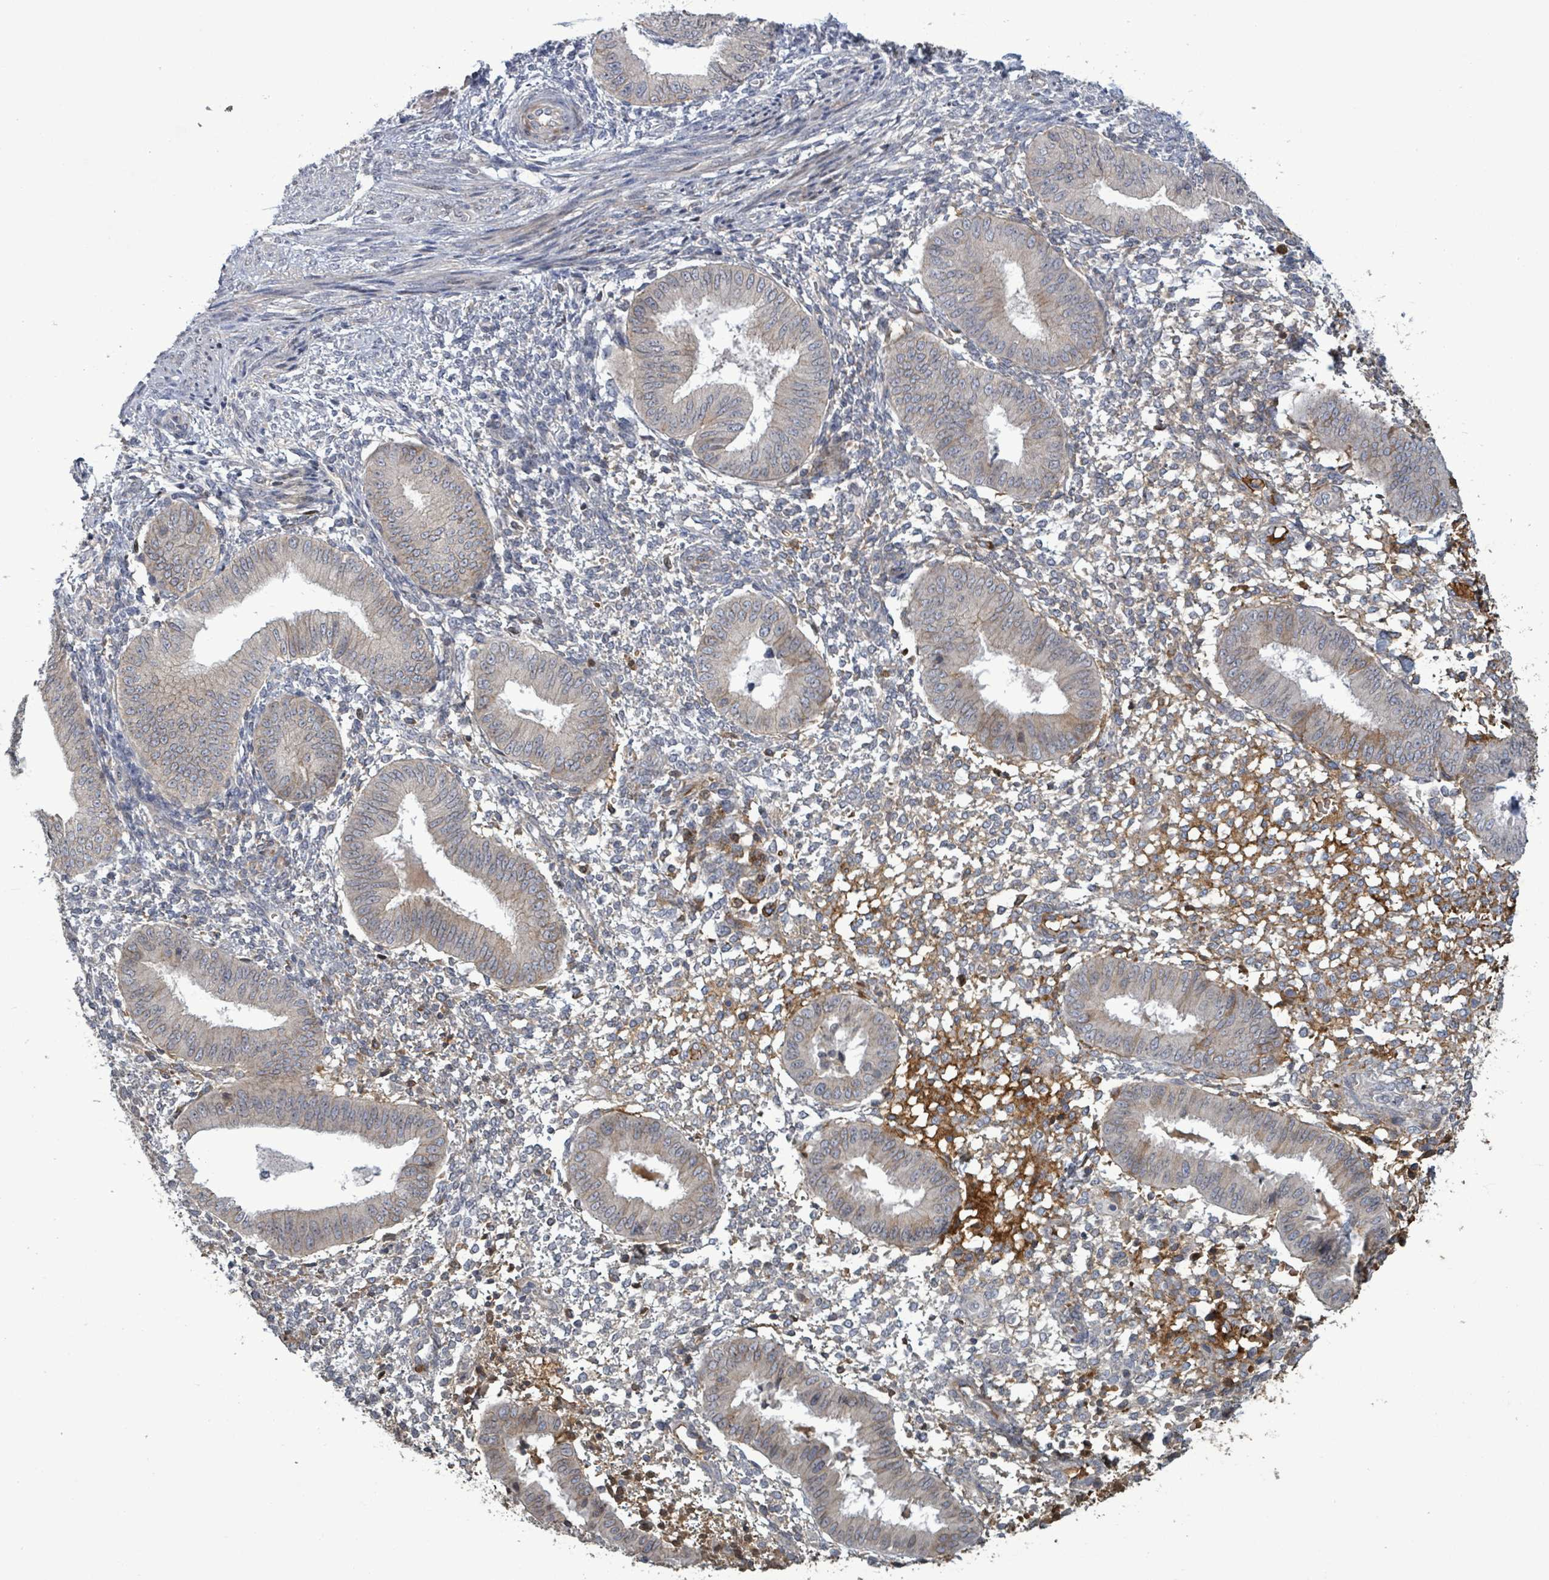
{"staining": {"intensity": "negative", "quantity": "none", "location": "none"}, "tissue": "endometrium", "cell_type": "Cells in endometrial stroma", "image_type": "normal", "snomed": [{"axis": "morphology", "description": "Normal tissue, NOS"}, {"axis": "topography", "description": "Endometrium"}], "caption": "Human endometrium stained for a protein using immunohistochemistry (IHC) demonstrates no expression in cells in endometrial stroma.", "gene": "GRM8", "patient": {"sex": "female", "age": 49}}